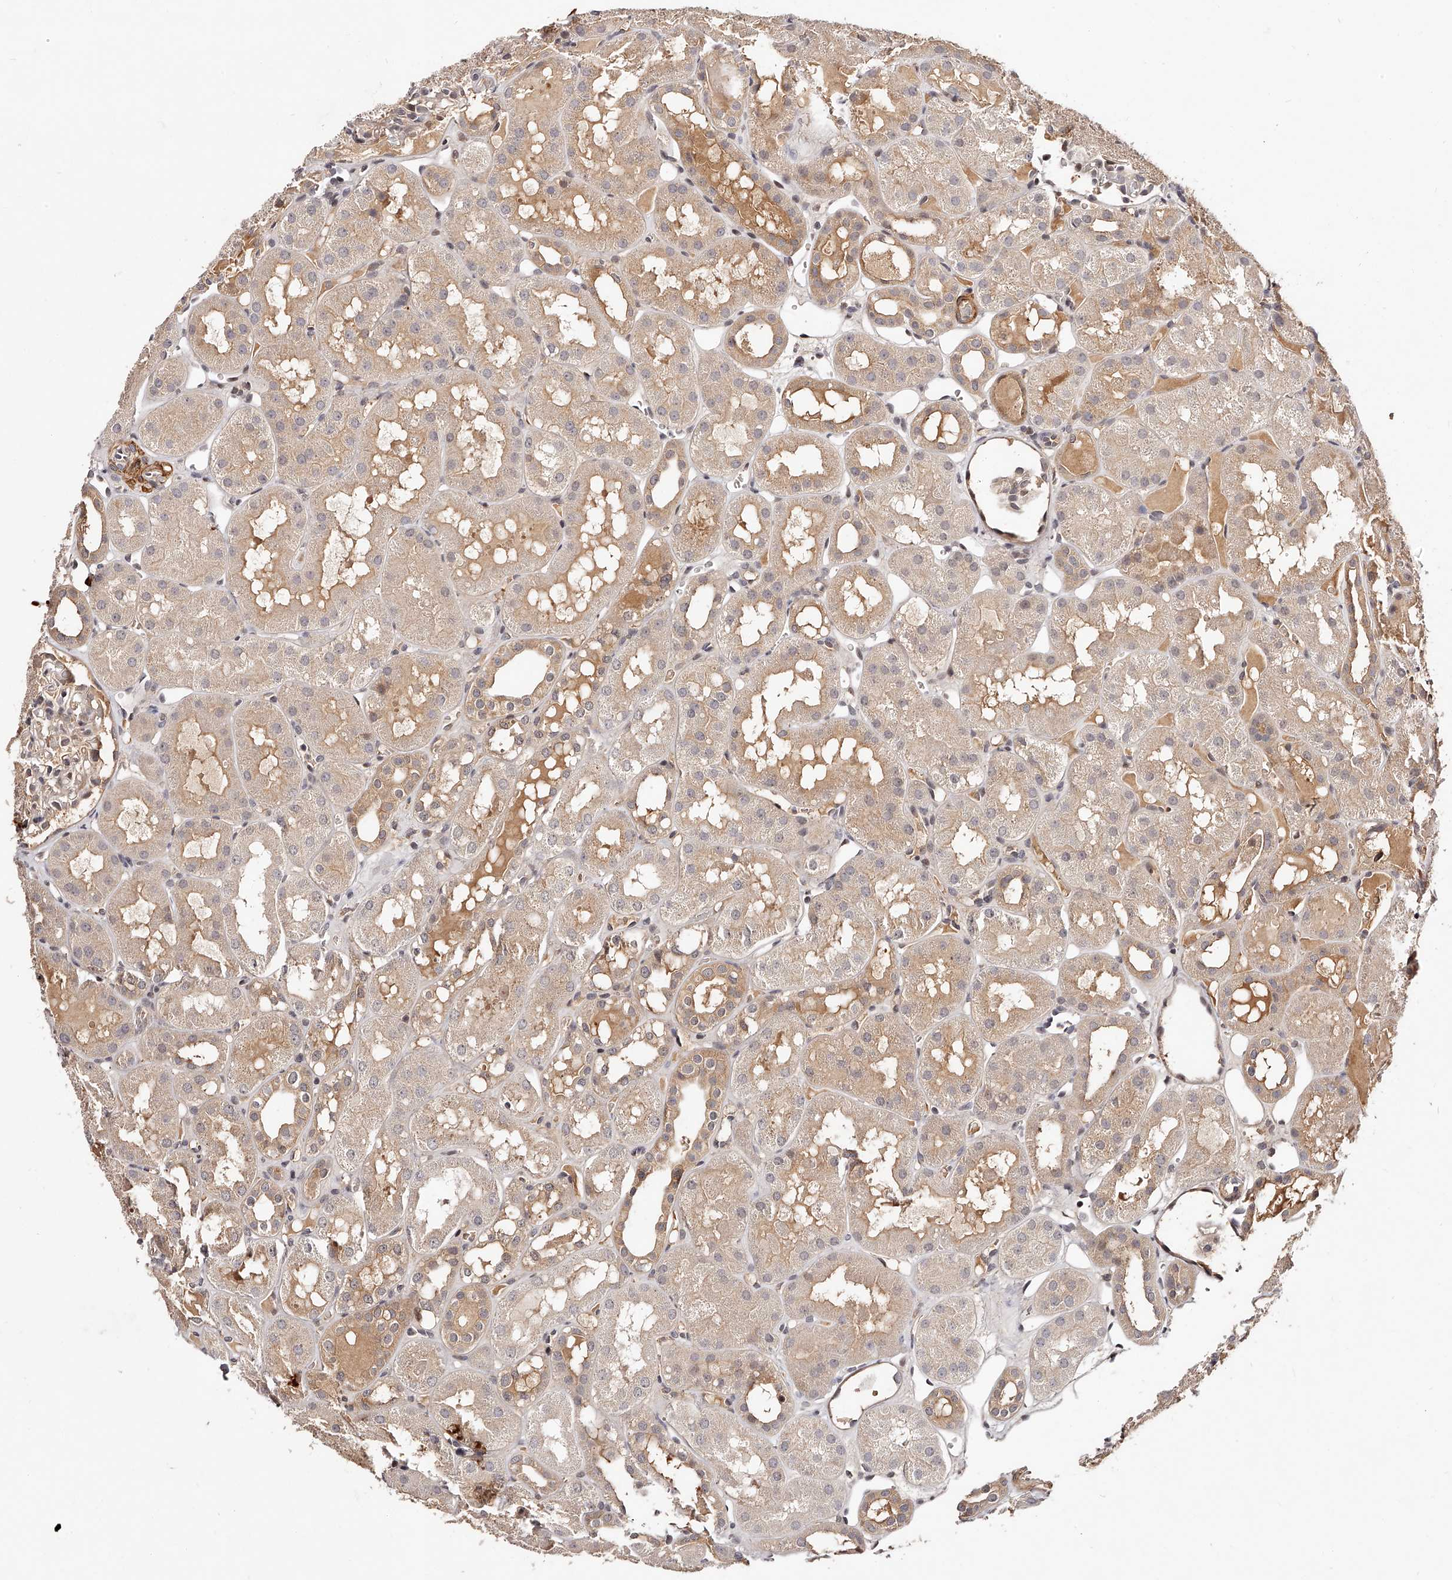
{"staining": {"intensity": "weak", "quantity": "<25%", "location": "cytoplasmic/membranous,nuclear"}, "tissue": "kidney", "cell_type": "Cells in glomeruli", "image_type": "normal", "snomed": [{"axis": "morphology", "description": "Normal tissue, NOS"}, {"axis": "topography", "description": "Kidney"}], "caption": "This is an immunohistochemistry histopathology image of normal kidney. There is no staining in cells in glomeruli.", "gene": "CUL7", "patient": {"sex": "male", "age": 16}}